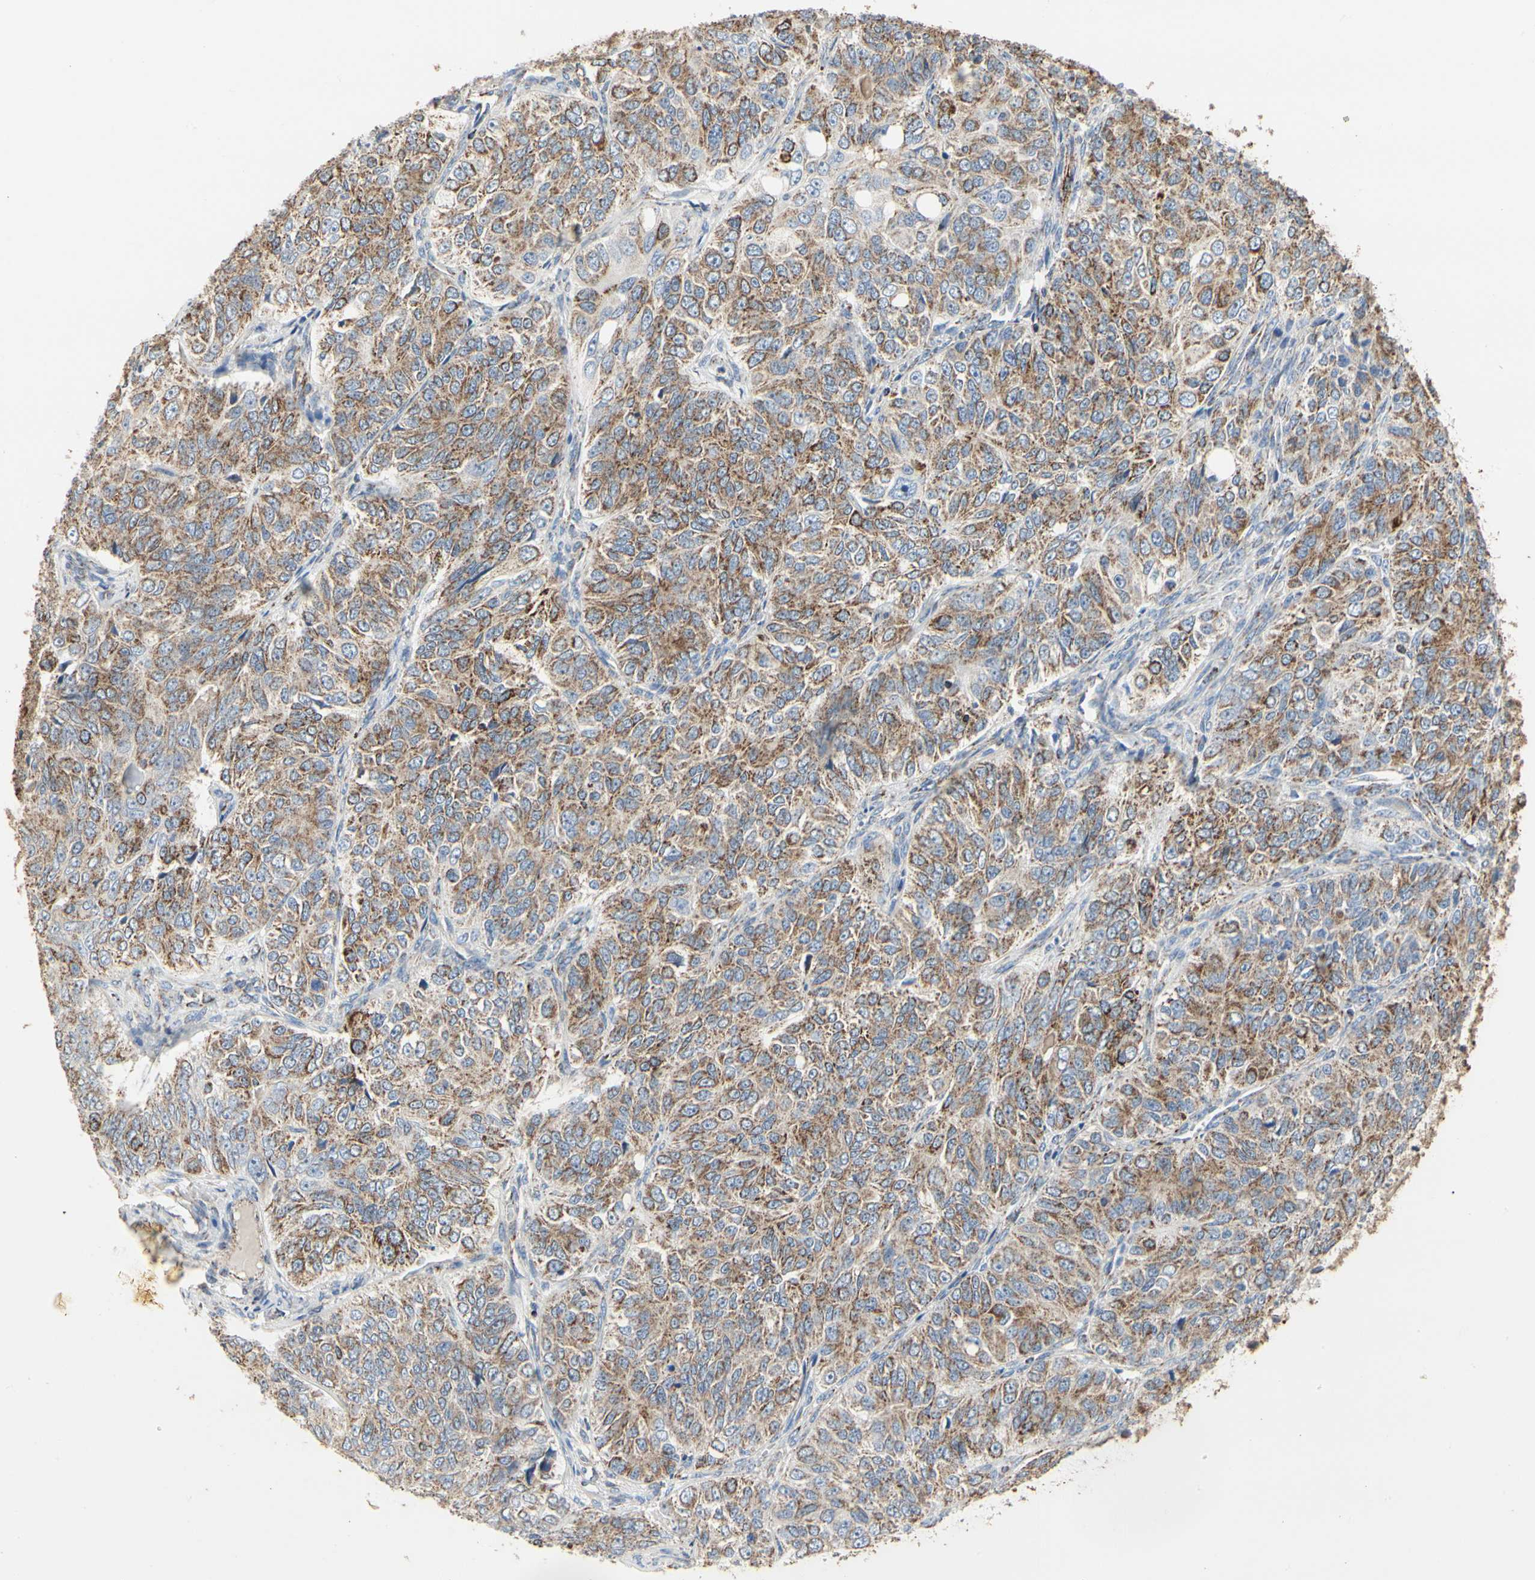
{"staining": {"intensity": "weak", "quantity": ">75%", "location": "cytoplasmic/membranous"}, "tissue": "ovarian cancer", "cell_type": "Tumor cells", "image_type": "cancer", "snomed": [{"axis": "morphology", "description": "Carcinoma, endometroid"}, {"axis": "topography", "description": "Ovary"}], "caption": "IHC (DAB (3,3'-diaminobenzidine)) staining of human endometroid carcinoma (ovarian) shows weak cytoplasmic/membranous protein positivity in about >75% of tumor cells.", "gene": "TUBA1A", "patient": {"sex": "female", "age": 51}}